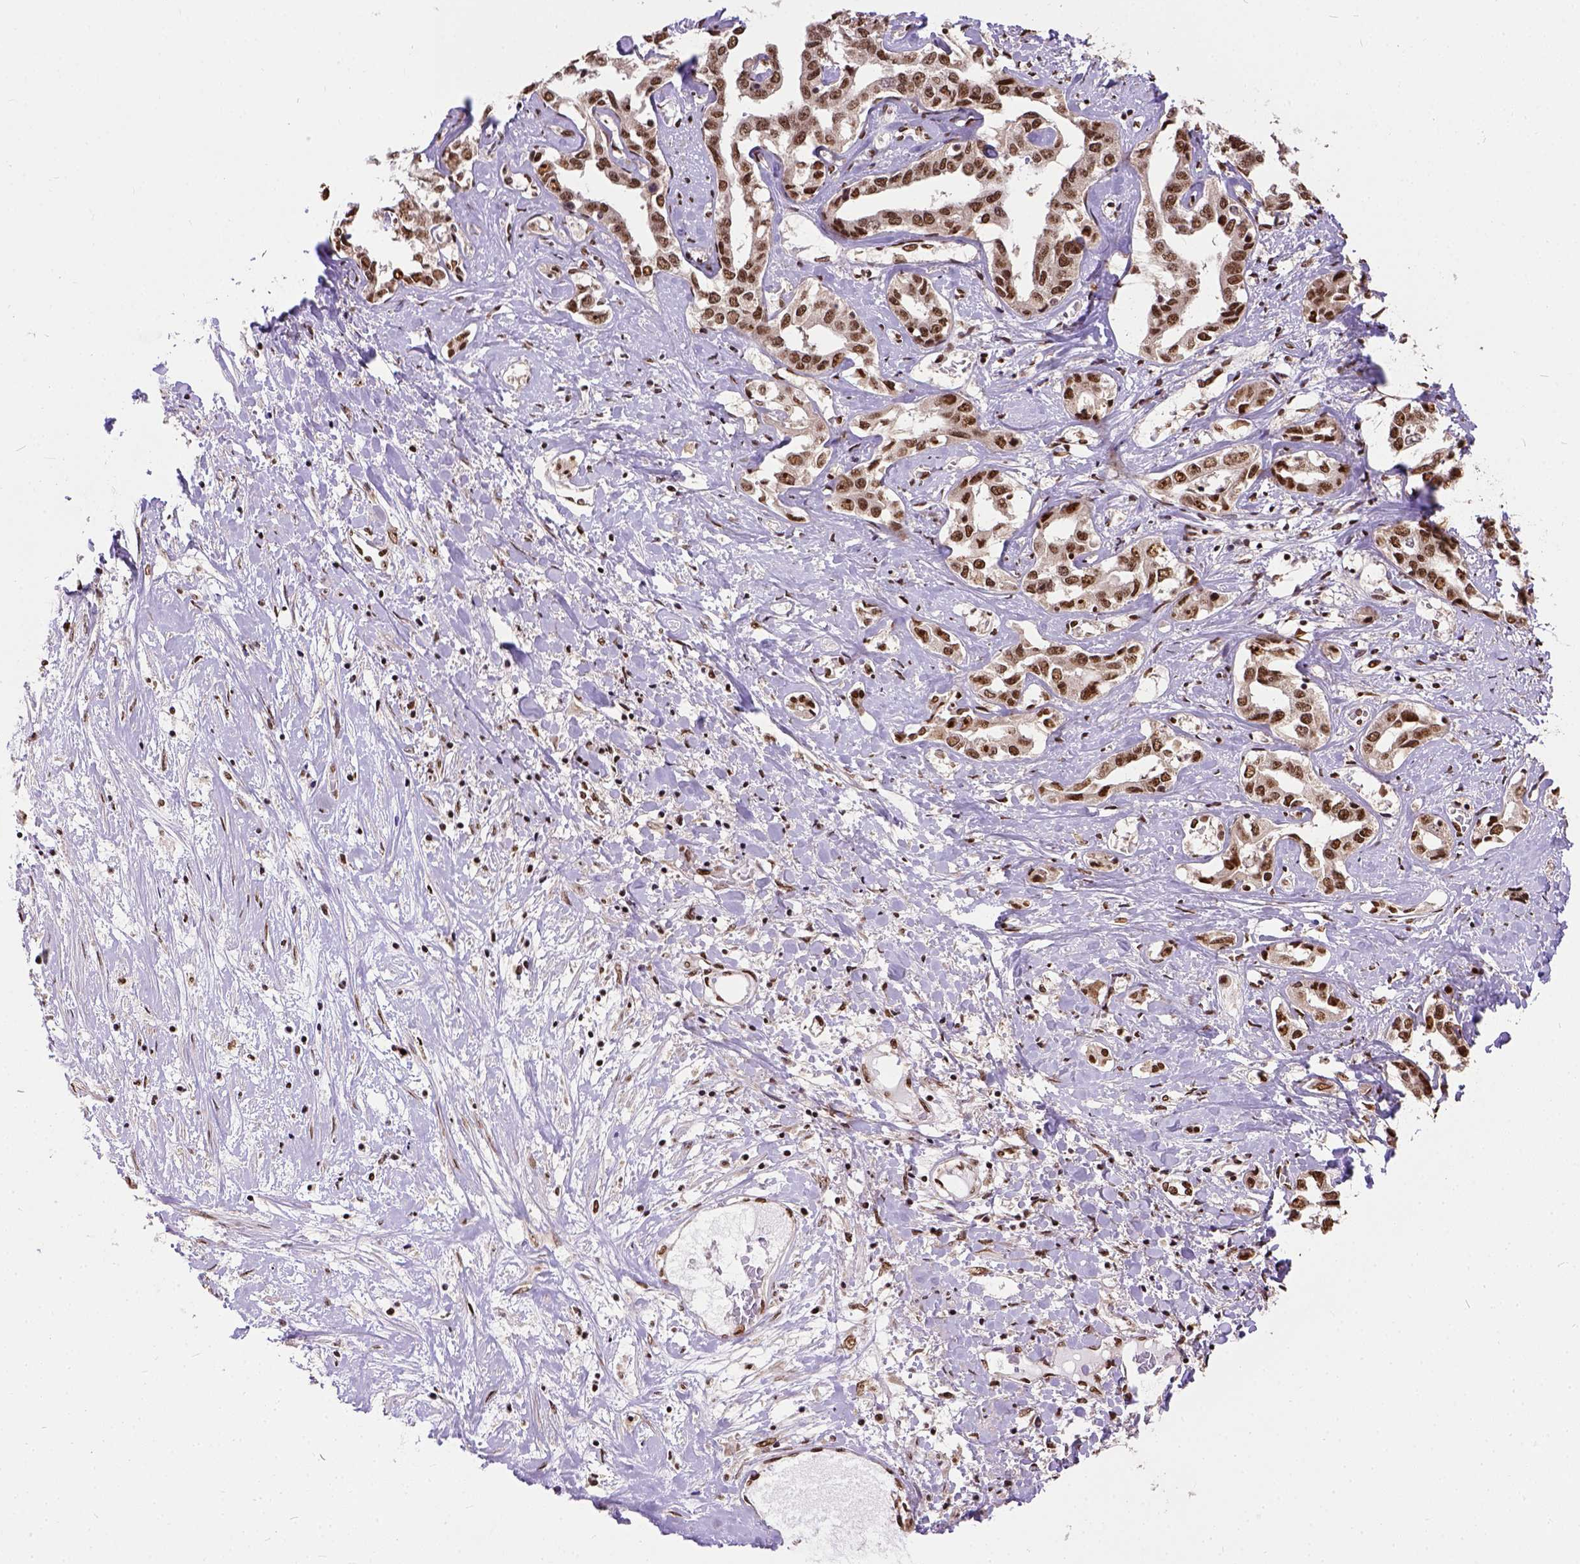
{"staining": {"intensity": "strong", "quantity": ">75%", "location": "nuclear"}, "tissue": "liver cancer", "cell_type": "Tumor cells", "image_type": "cancer", "snomed": [{"axis": "morphology", "description": "Cholangiocarcinoma"}, {"axis": "topography", "description": "Liver"}], "caption": "Liver cancer (cholangiocarcinoma) stained for a protein (brown) shows strong nuclear positive expression in approximately >75% of tumor cells.", "gene": "NACC1", "patient": {"sex": "male", "age": 59}}